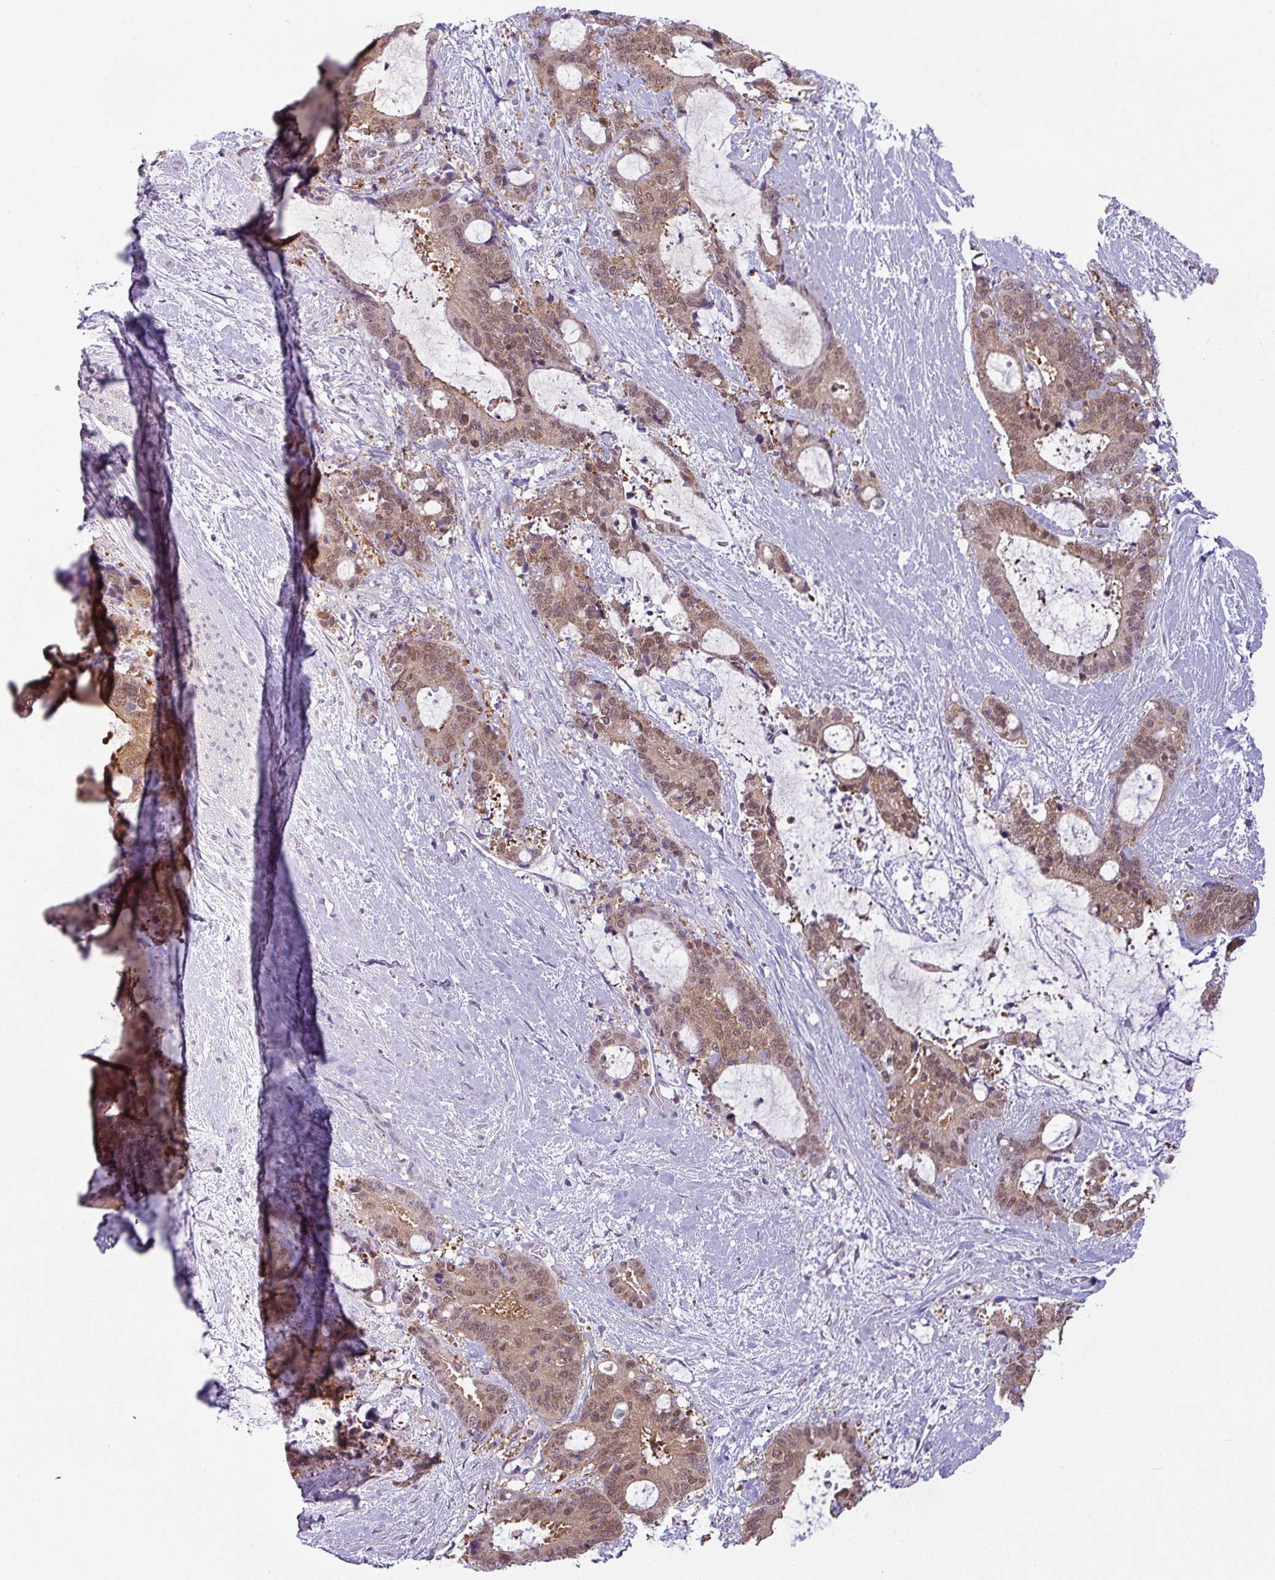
{"staining": {"intensity": "moderate", "quantity": ">75%", "location": "cytoplasmic/membranous,nuclear"}, "tissue": "liver cancer", "cell_type": "Tumor cells", "image_type": "cancer", "snomed": [{"axis": "morphology", "description": "Normal tissue, NOS"}, {"axis": "morphology", "description": "Cholangiocarcinoma"}, {"axis": "topography", "description": "Liver"}, {"axis": "topography", "description": "Peripheral nerve tissue"}], "caption": "Moderate cytoplasmic/membranous and nuclear positivity is seen in approximately >75% of tumor cells in cholangiocarcinoma (liver).", "gene": "TTLL12", "patient": {"sex": "female", "age": 73}}